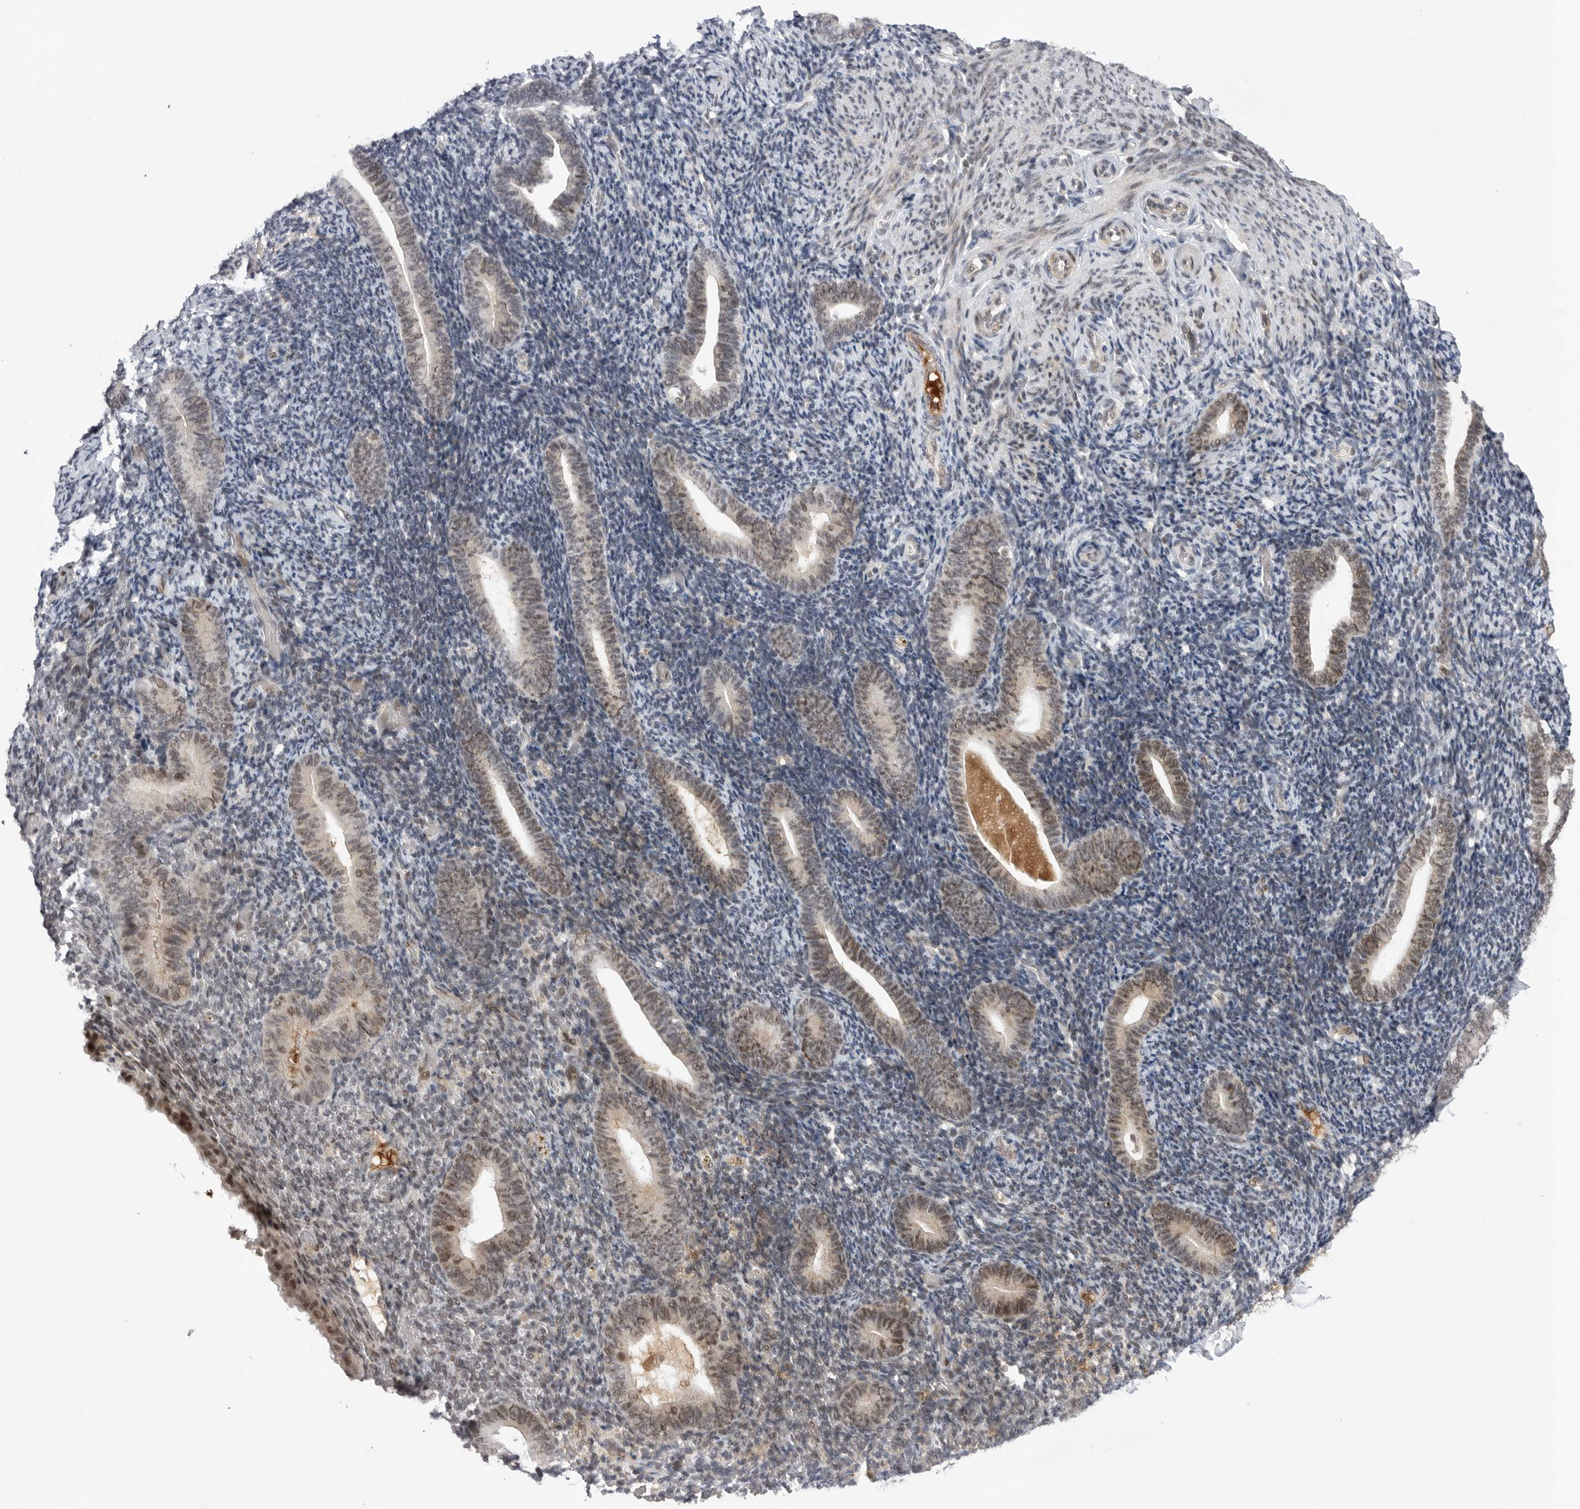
{"staining": {"intensity": "weak", "quantity": "25%-75%", "location": "nuclear"}, "tissue": "endometrium", "cell_type": "Cells in endometrial stroma", "image_type": "normal", "snomed": [{"axis": "morphology", "description": "Normal tissue, NOS"}, {"axis": "topography", "description": "Endometrium"}], "caption": "This micrograph exhibits immunohistochemistry (IHC) staining of normal endometrium, with low weak nuclear expression in about 25%-75% of cells in endometrial stroma.", "gene": "POU5F1", "patient": {"sex": "female", "age": 51}}